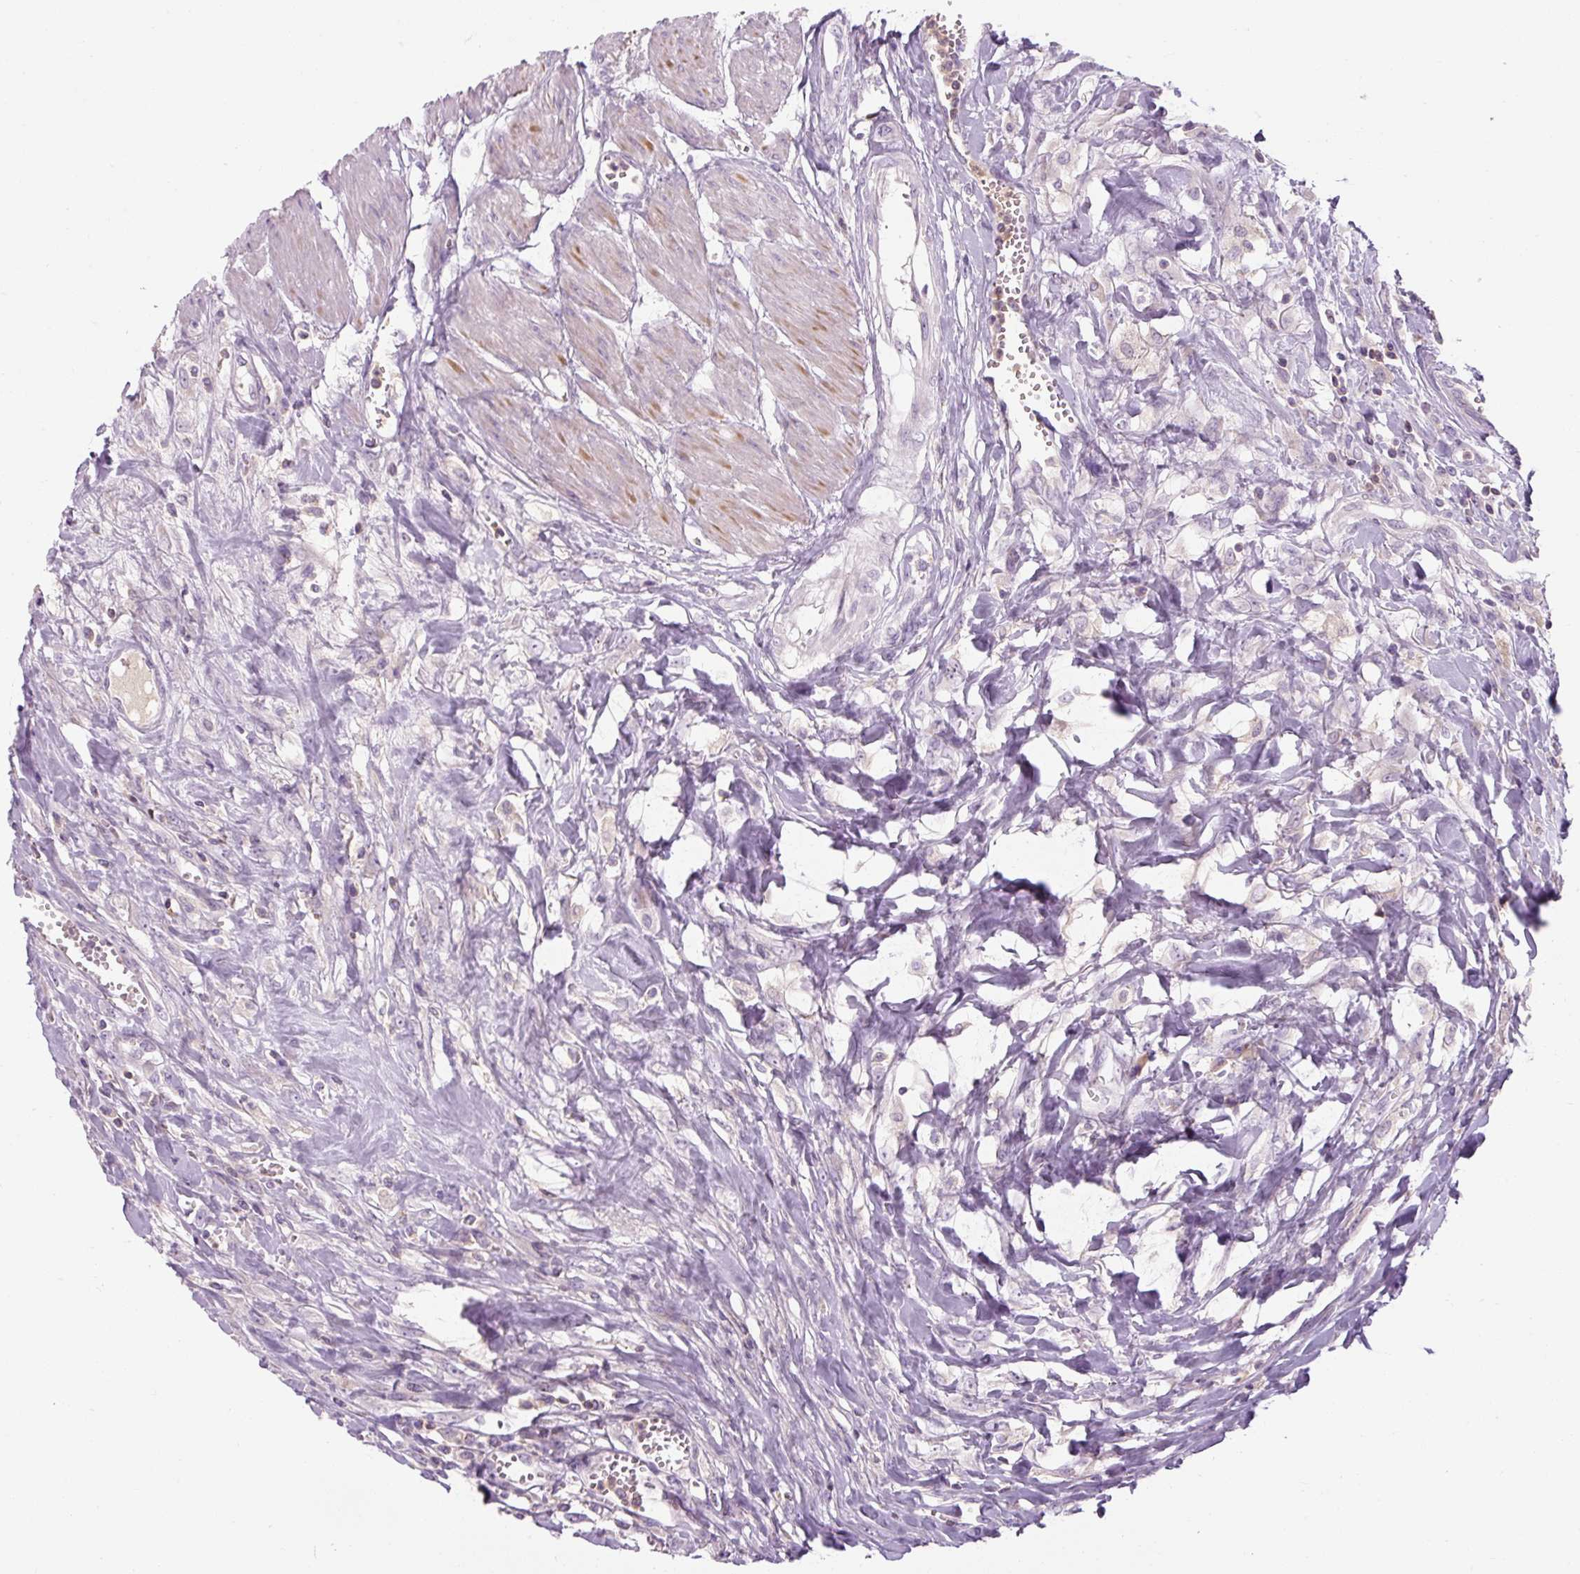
{"staining": {"intensity": "negative", "quantity": "none", "location": "none"}, "tissue": "urothelial cancer", "cell_type": "Tumor cells", "image_type": "cancer", "snomed": [{"axis": "morphology", "description": "Urothelial carcinoma, High grade"}, {"axis": "topography", "description": "Urinary bladder"}], "caption": "High-grade urothelial carcinoma was stained to show a protein in brown. There is no significant staining in tumor cells.", "gene": "TIGD2", "patient": {"sex": "male", "age": 57}}